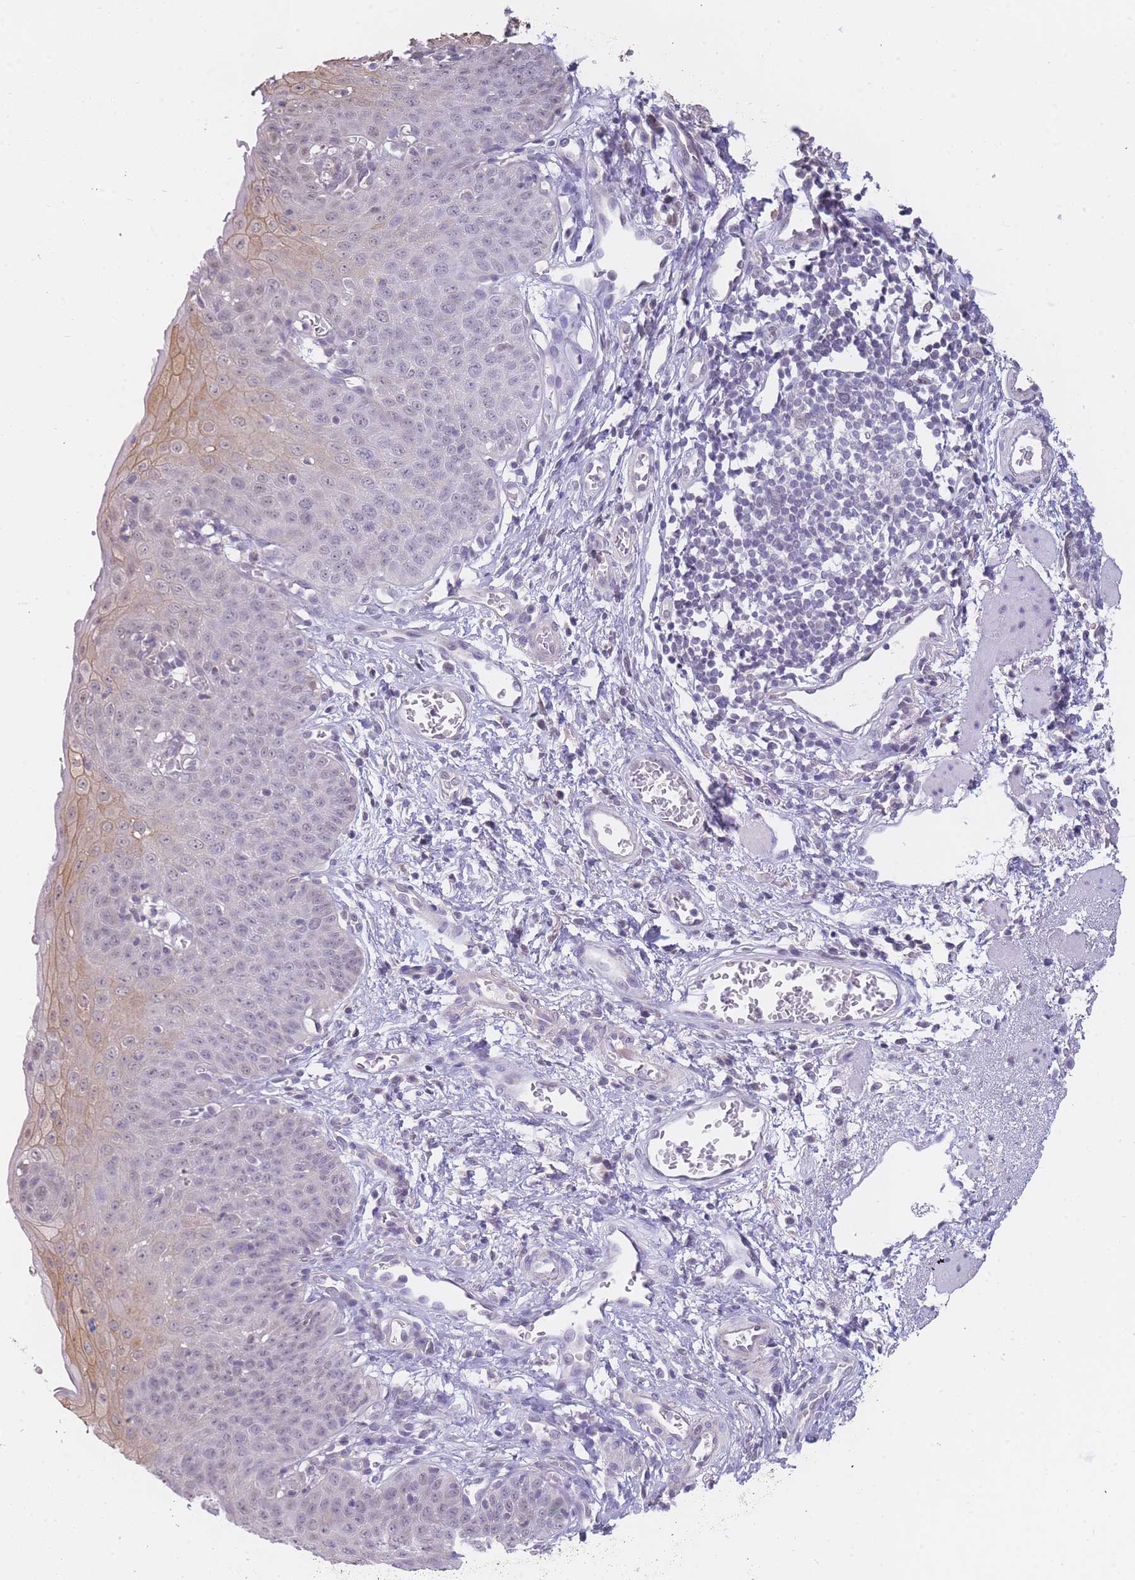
{"staining": {"intensity": "moderate", "quantity": "<25%", "location": "cytoplasmic/membranous"}, "tissue": "esophagus", "cell_type": "Squamous epithelial cells", "image_type": "normal", "snomed": [{"axis": "morphology", "description": "Normal tissue, NOS"}, {"axis": "topography", "description": "Esophagus"}], "caption": "This is a histology image of IHC staining of unremarkable esophagus, which shows moderate staining in the cytoplasmic/membranous of squamous epithelial cells.", "gene": "GOLGA6L1", "patient": {"sex": "male", "age": 71}}